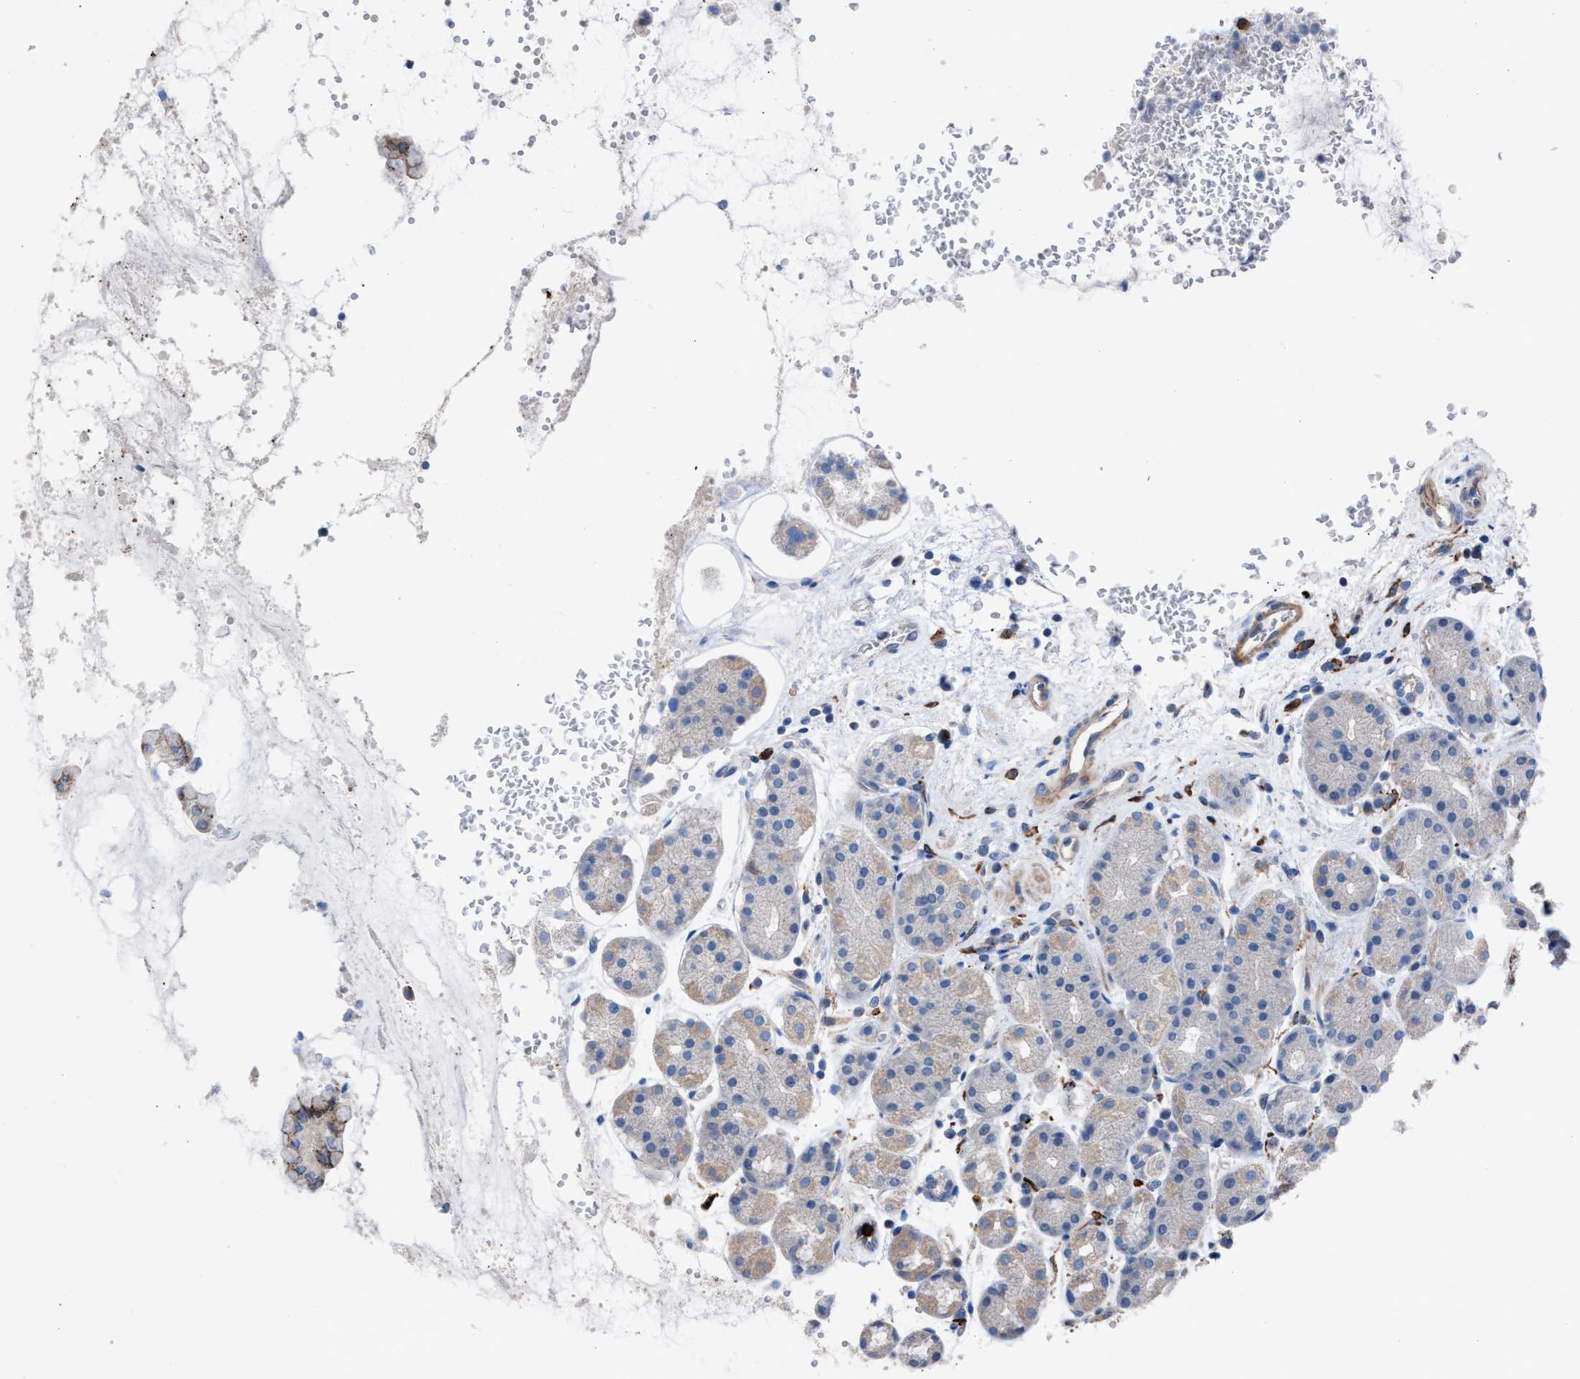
{"staining": {"intensity": "moderate", "quantity": "<25%", "location": "cytoplasmic/membranous"}, "tissue": "stomach", "cell_type": "Glandular cells", "image_type": "normal", "snomed": [{"axis": "morphology", "description": "Normal tissue, NOS"}, {"axis": "topography", "description": "Stomach"}, {"axis": "topography", "description": "Stomach, lower"}], "caption": "Immunohistochemistry (IHC) (DAB) staining of normal stomach displays moderate cytoplasmic/membranous protein staining in about <25% of glandular cells. The staining was performed using DAB, with brown indicating positive protein expression. Nuclei are stained blue with hematoxylin.", "gene": "SLC47A1", "patient": {"sex": "female", "age": 56}}